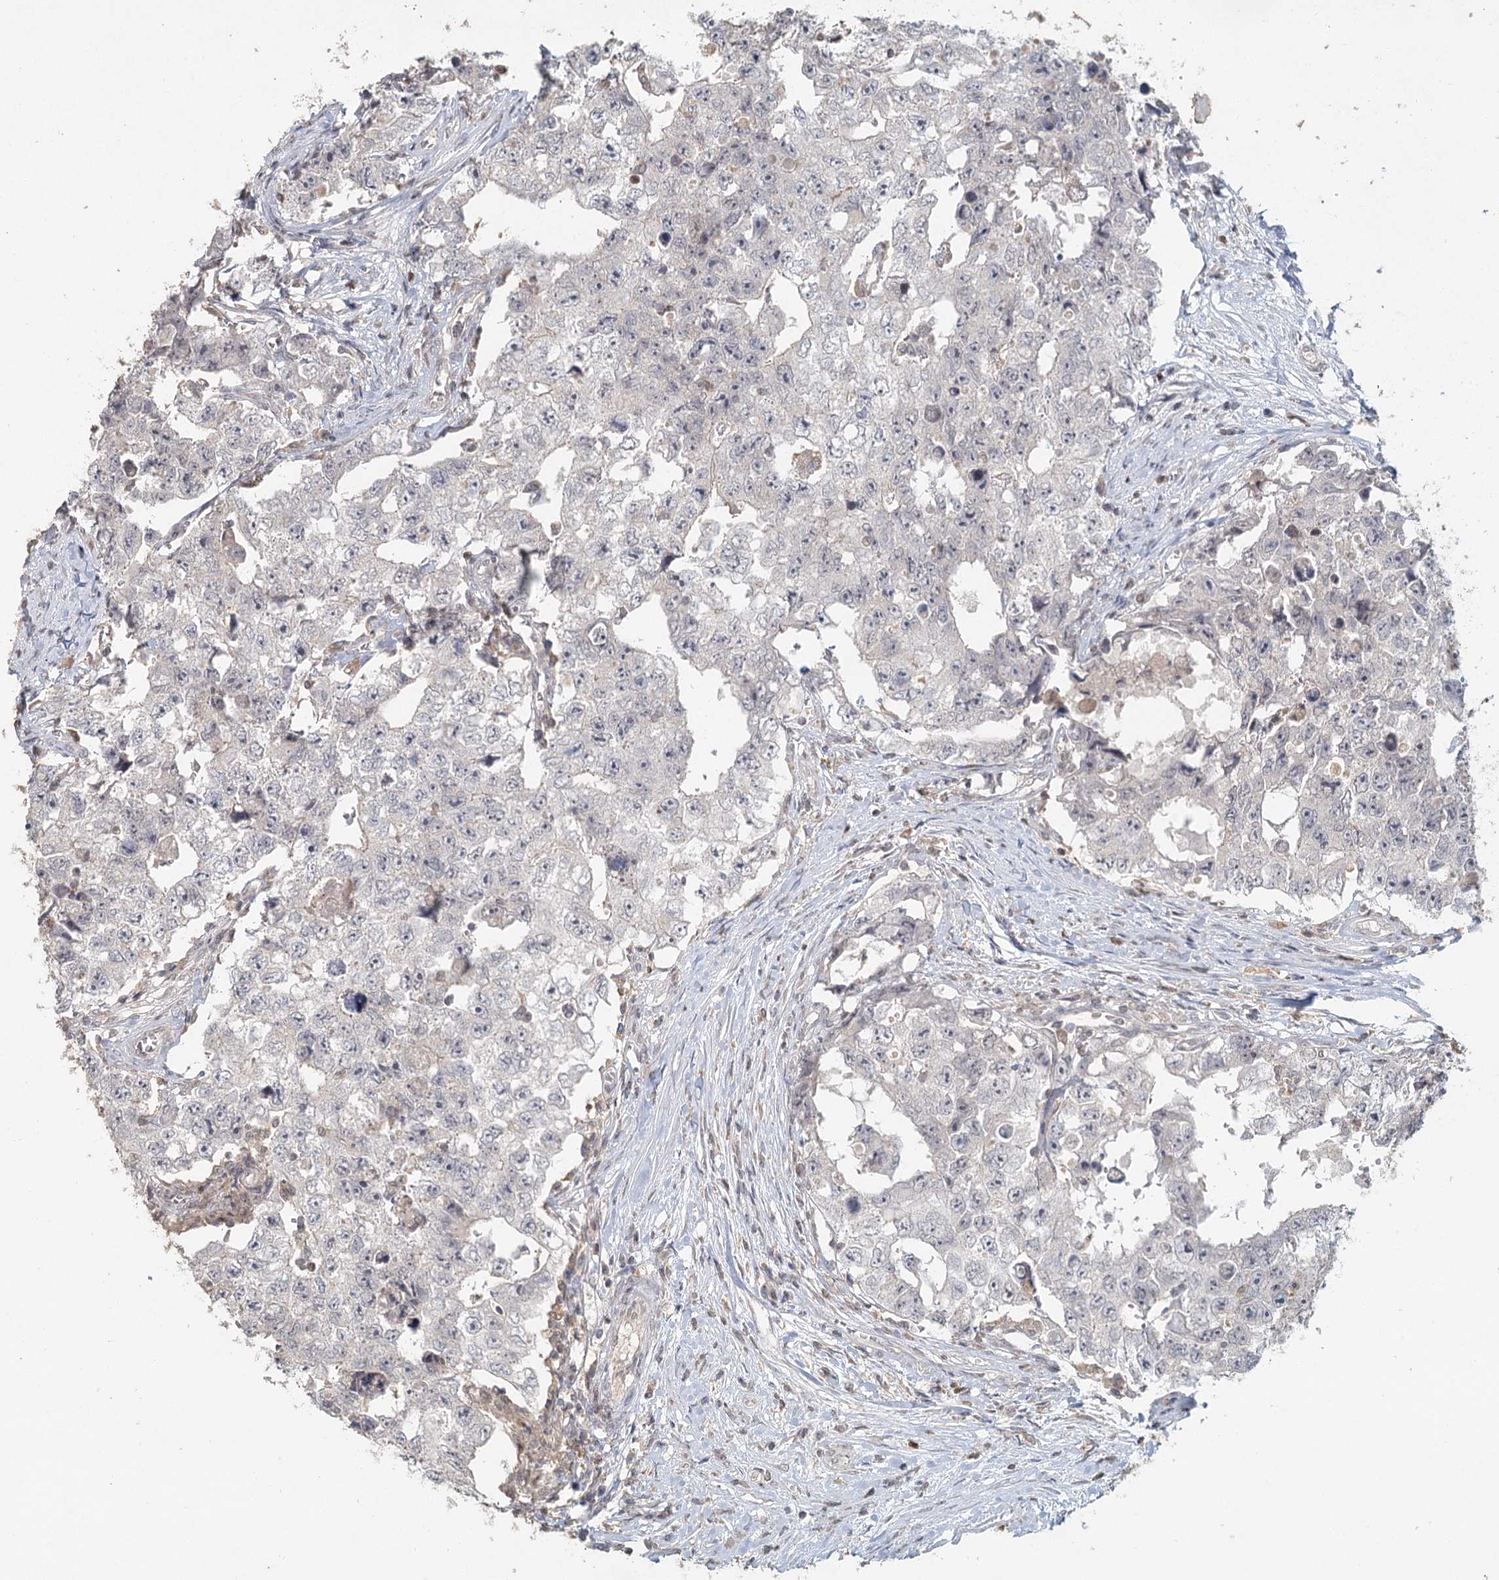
{"staining": {"intensity": "negative", "quantity": "none", "location": "none"}, "tissue": "testis cancer", "cell_type": "Tumor cells", "image_type": "cancer", "snomed": [{"axis": "morphology", "description": "Carcinoma, Embryonal, NOS"}, {"axis": "topography", "description": "Testis"}], "caption": "The image displays no significant positivity in tumor cells of testis cancer.", "gene": "ADK", "patient": {"sex": "male", "age": 17}}